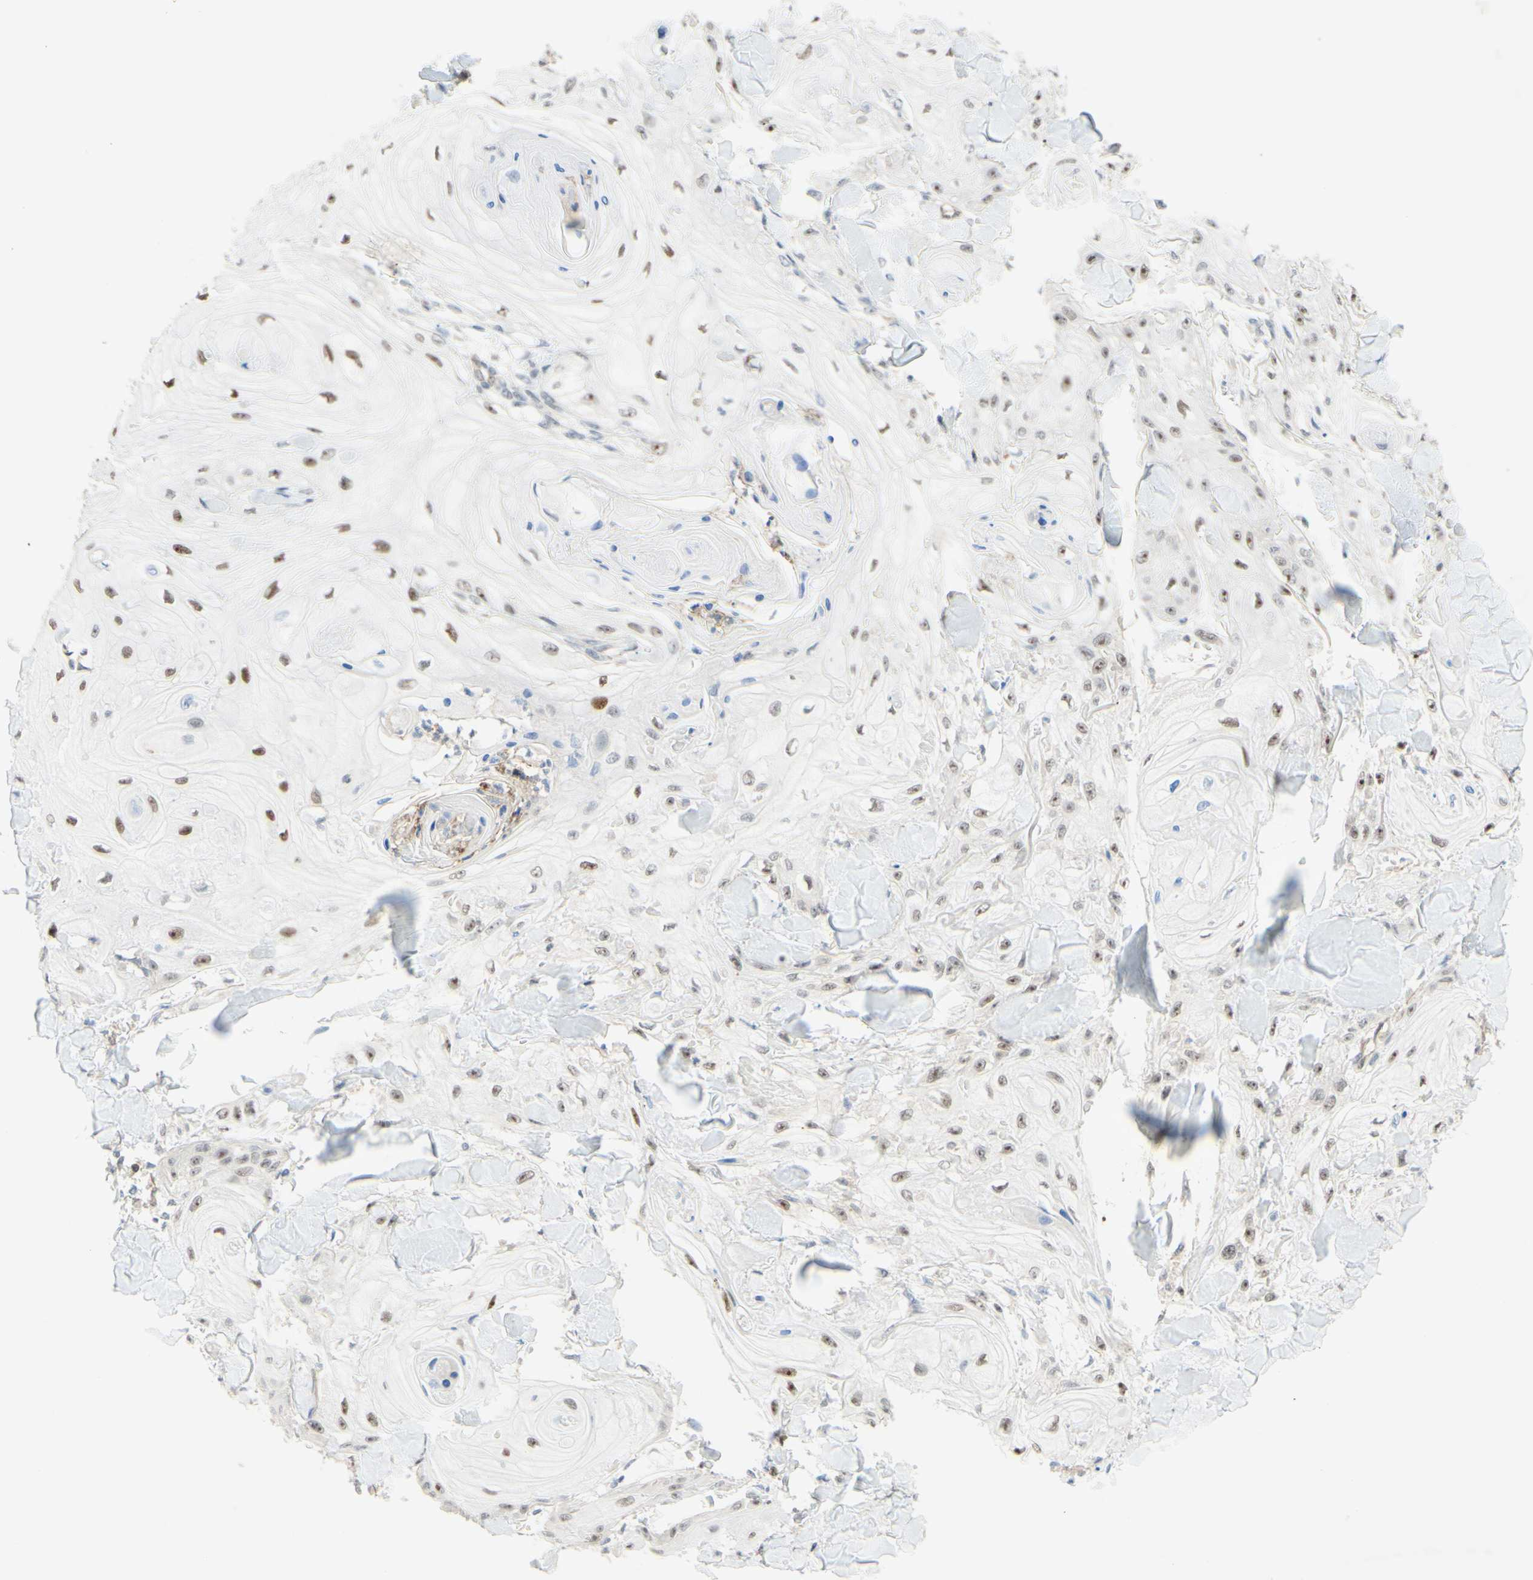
{"staining": {"intensity": "weak", "quantity": "25%-75%", "location": "nuclear"}, "tissue": "skin cancer", "cell_type": "Tumor cells", "image_type": "cancer", "snomed": [{"axis": "morphology", "description": "Squamous cell carcinoma, NOS"}, {"axis": "topography", "description": "Skin"}], "caption": "The immunohistochemical stain labels weak nuclear staining in tumor cells of skin squamous cell carcinoma tissue. Ihc stains the protein in brown and the nuclei are stained blue.", "gene": "POLB", "patient": {"sex": "male", "age": 74}}